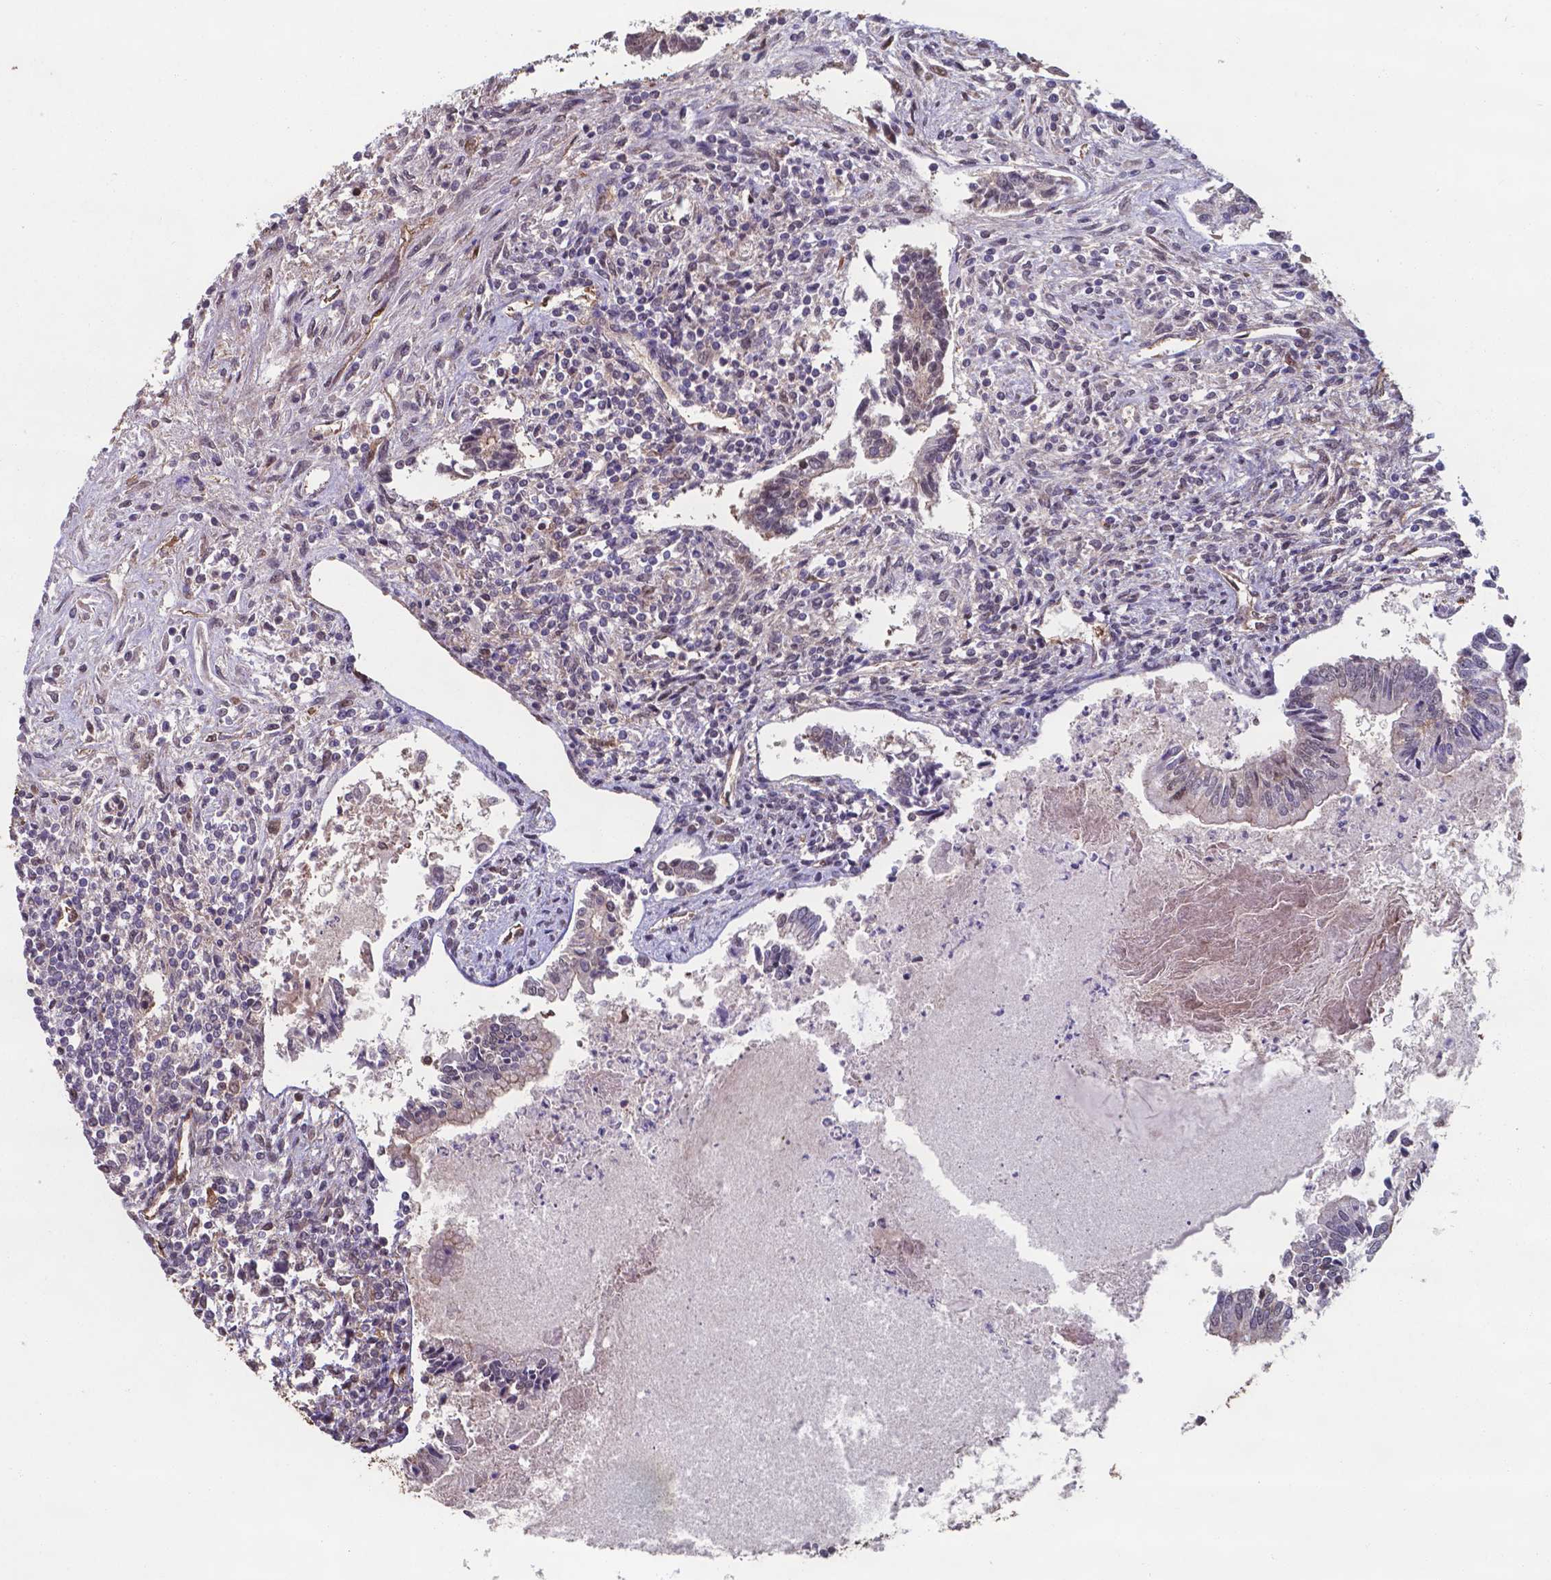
{"staining": {"intensity": "weak", "quantity": "<25%", "location": "nuclear"}, "tissue": "testis cancer", "cell_type": "Tumor cells", "image_type": "cancer", "snomed": [{"axis": "morphology", "description": "Carcinoma, Embryonal, NOS"}, {"axis": "topography", "description": "Testis"}], "caption": "Photomicrograph shows no significant protein positivity in tumor cells of testis cancer (embryonal carcinoma). (Immunohistochemistry, brightfield microscopy, high magnification).", "gene": "CHP2", "patient": {"sex": "male", "age": 37}}